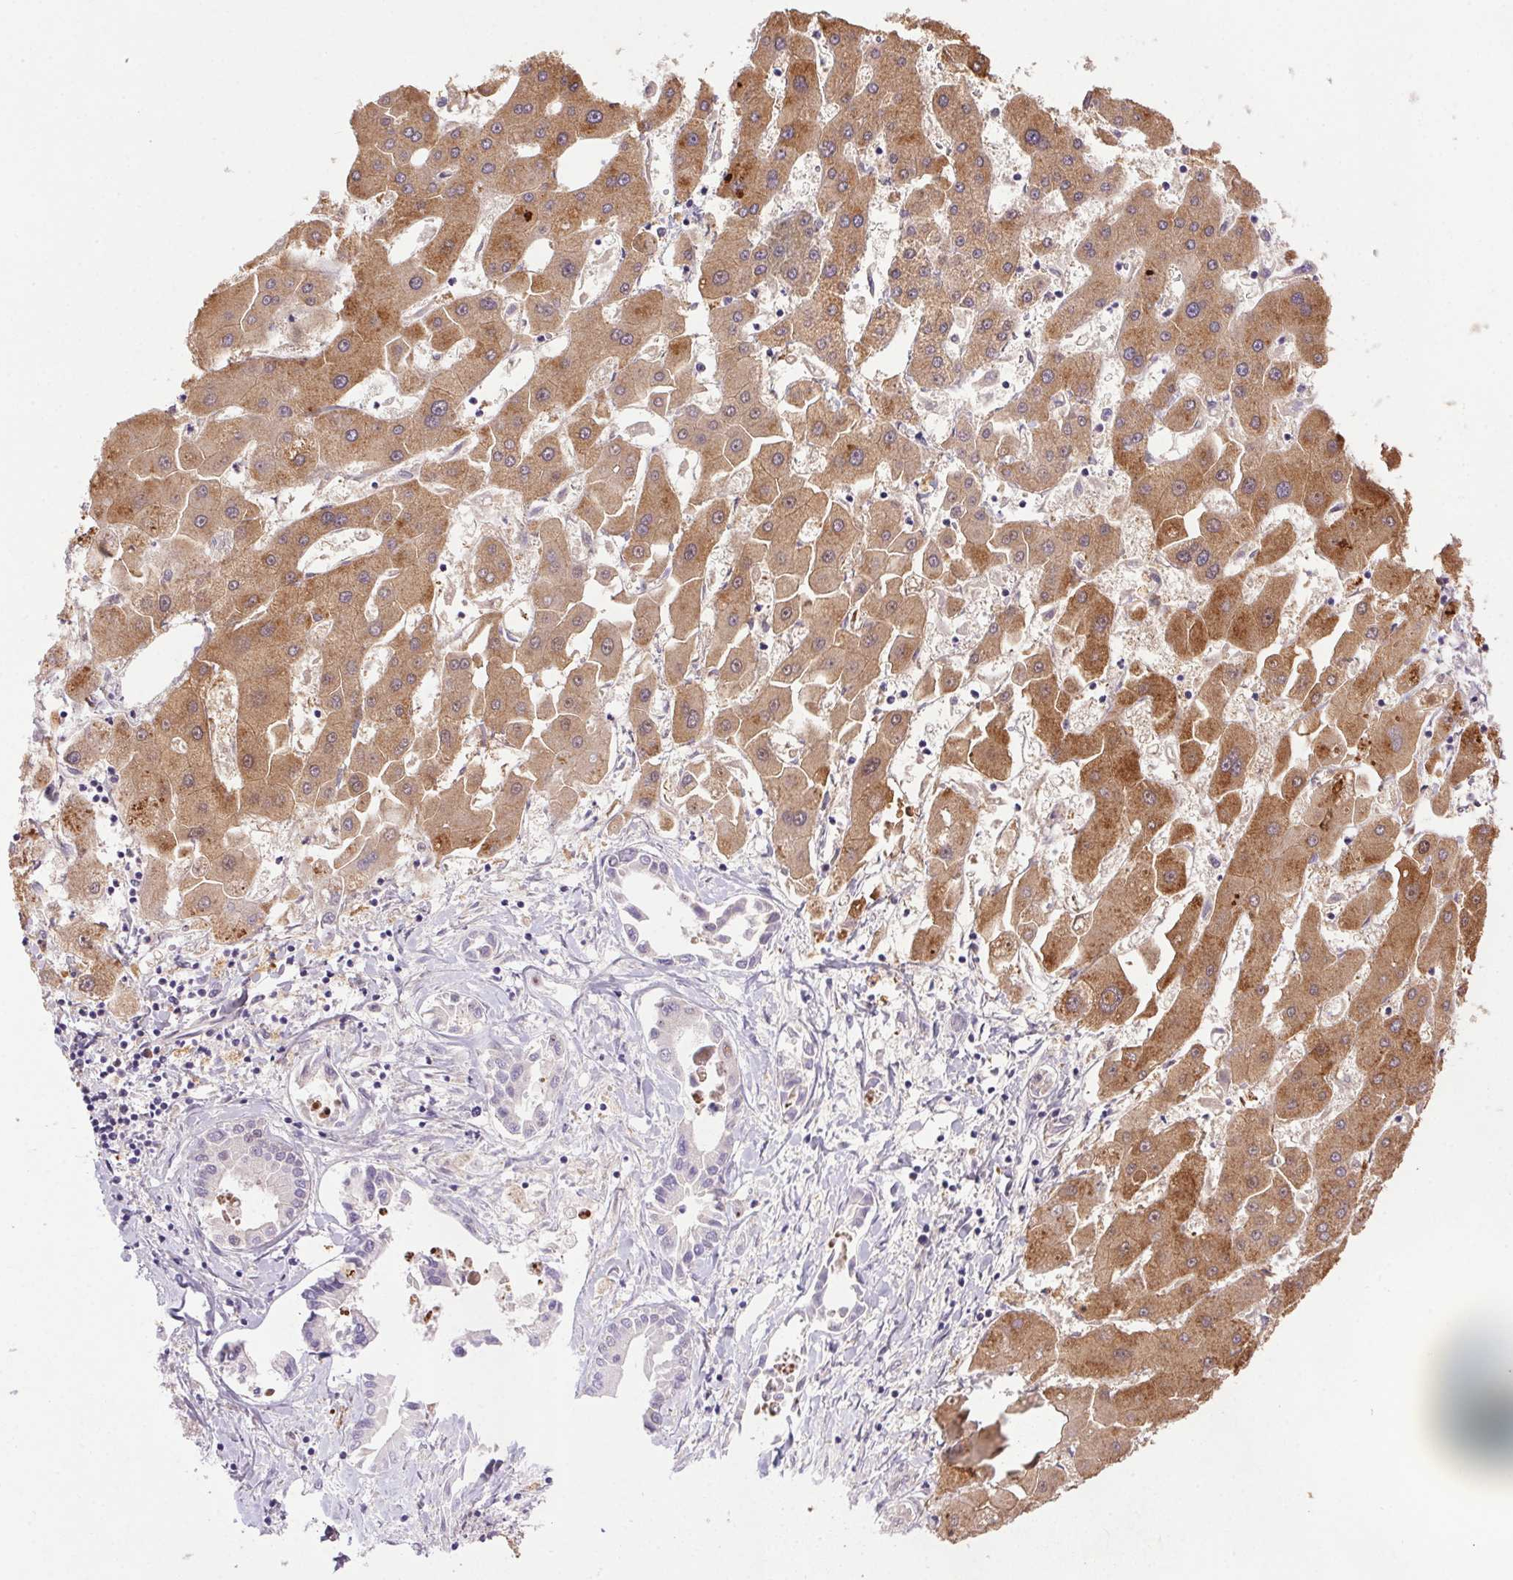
{"staining": {"intensity": "negative", "quantity": "none", "location": "none"}, "tissue": "liver cancer", "cell_type": "Tumor cells", "image_type": "cancer", "snomed": [{"axis": "morphology", "description": "Cholangiocarcinoma"}, {"axis": "topography", "description": "Liver"}], "caption": "This is an immunohistochemistry micrograph of cholangiocarcinoma (liver). There is no expression in tumor cells.", "gene": "LRRTM1", "patient": {"sex": "male", "age": 66}}